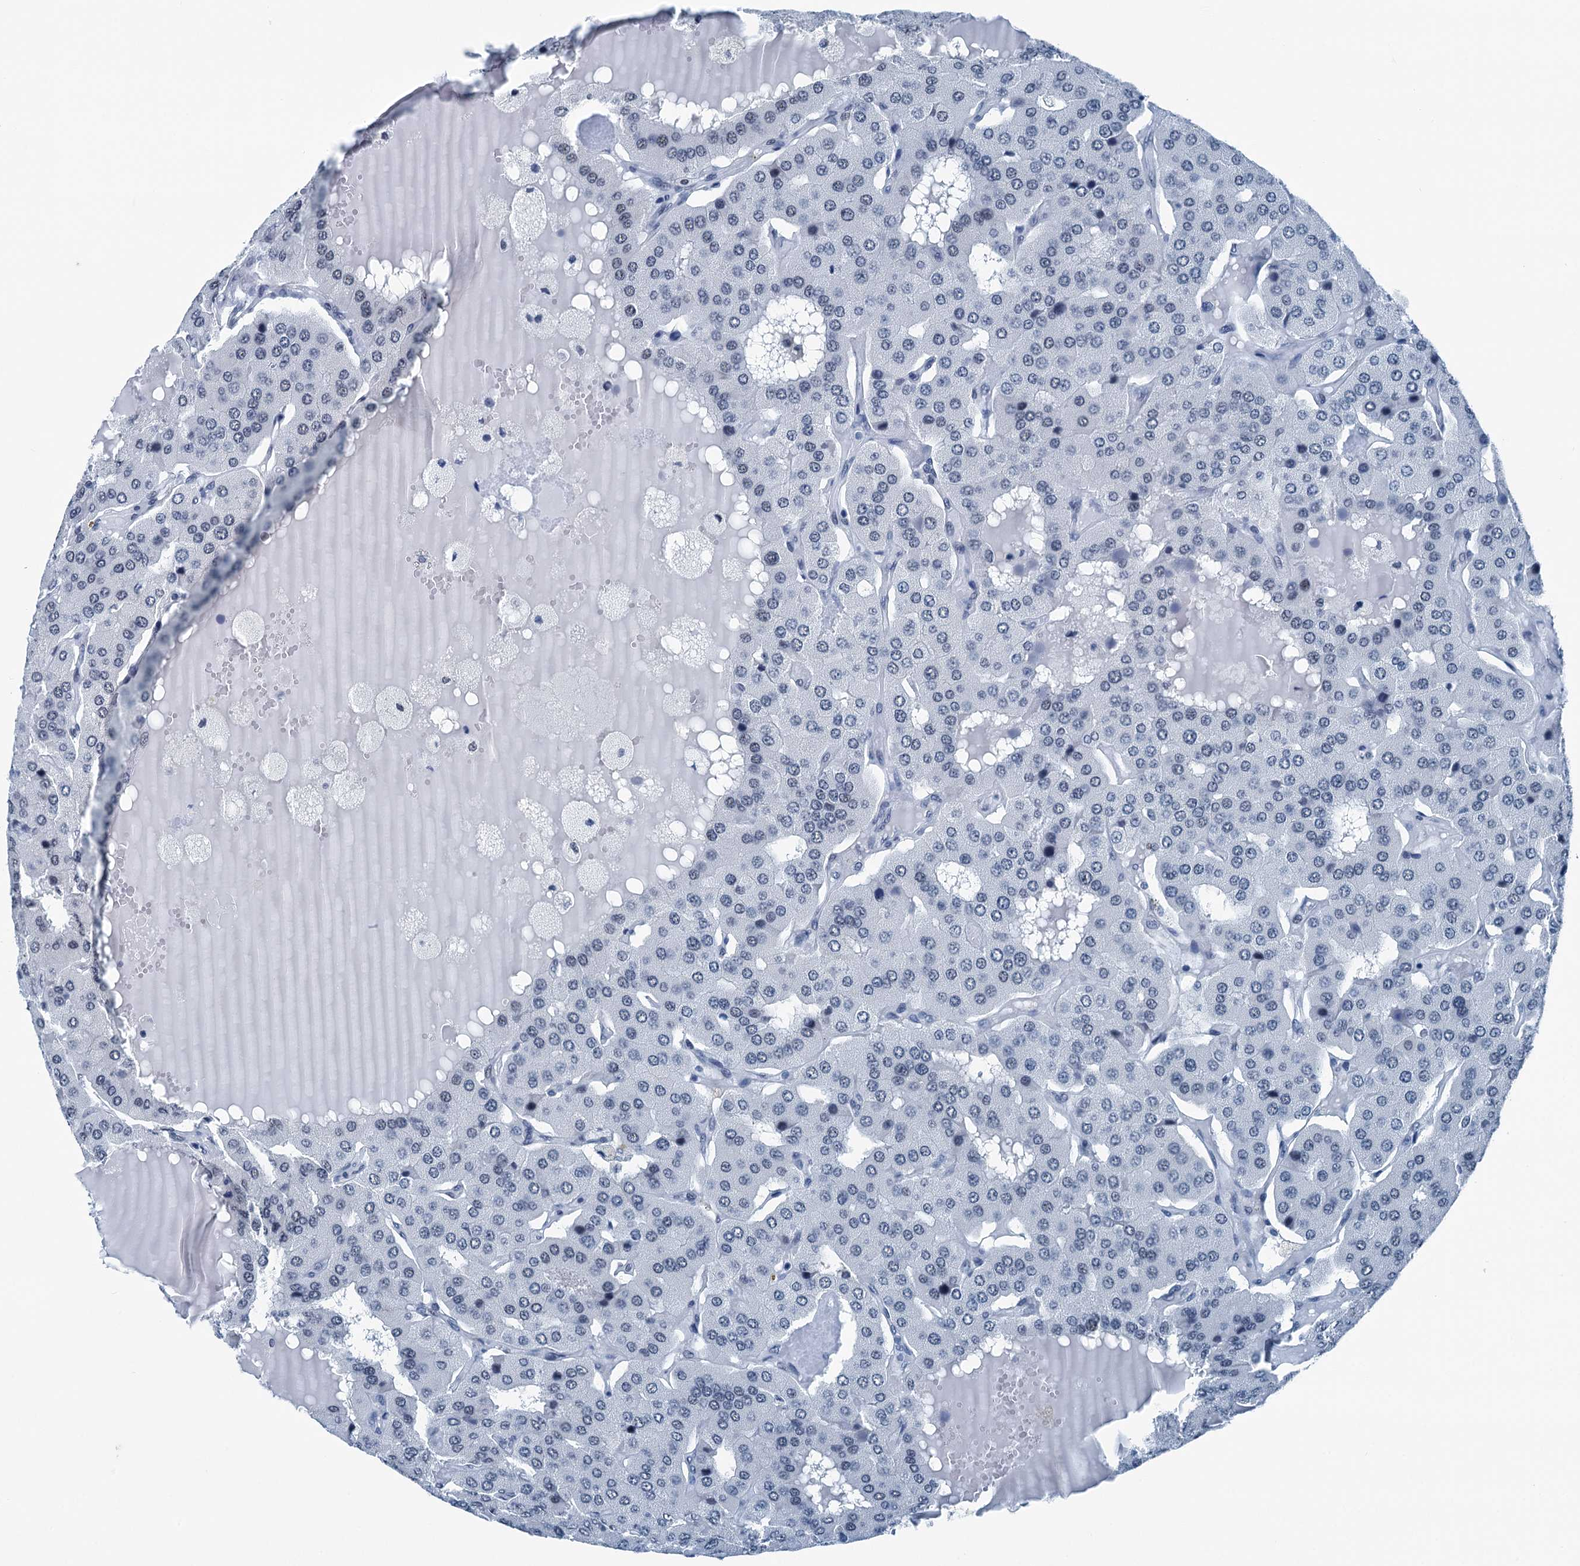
{"staining": {"intensity": "negative", "quantity": "none", "location": "none"}, "tissue": "parathyroid gland", "cell_type": "Glandular cells", "image_type": "normal", "snomed": [{"axis": "morphology", "description": "Normal tissue, NOS"}, {"axis": "morphology", "description": "Adenoma, NOS"}, {"axis": "topography", "description": "Parathyroid gland"}], "caption": "Immunohistochemistry photomicrograph of normal parathyroid gland: parathyroid gland stained with DAB exhibits no significant protein positivity in glandular cells.", "gene": "TRPT1", "patient": {"sex": "female", "age": 86}}